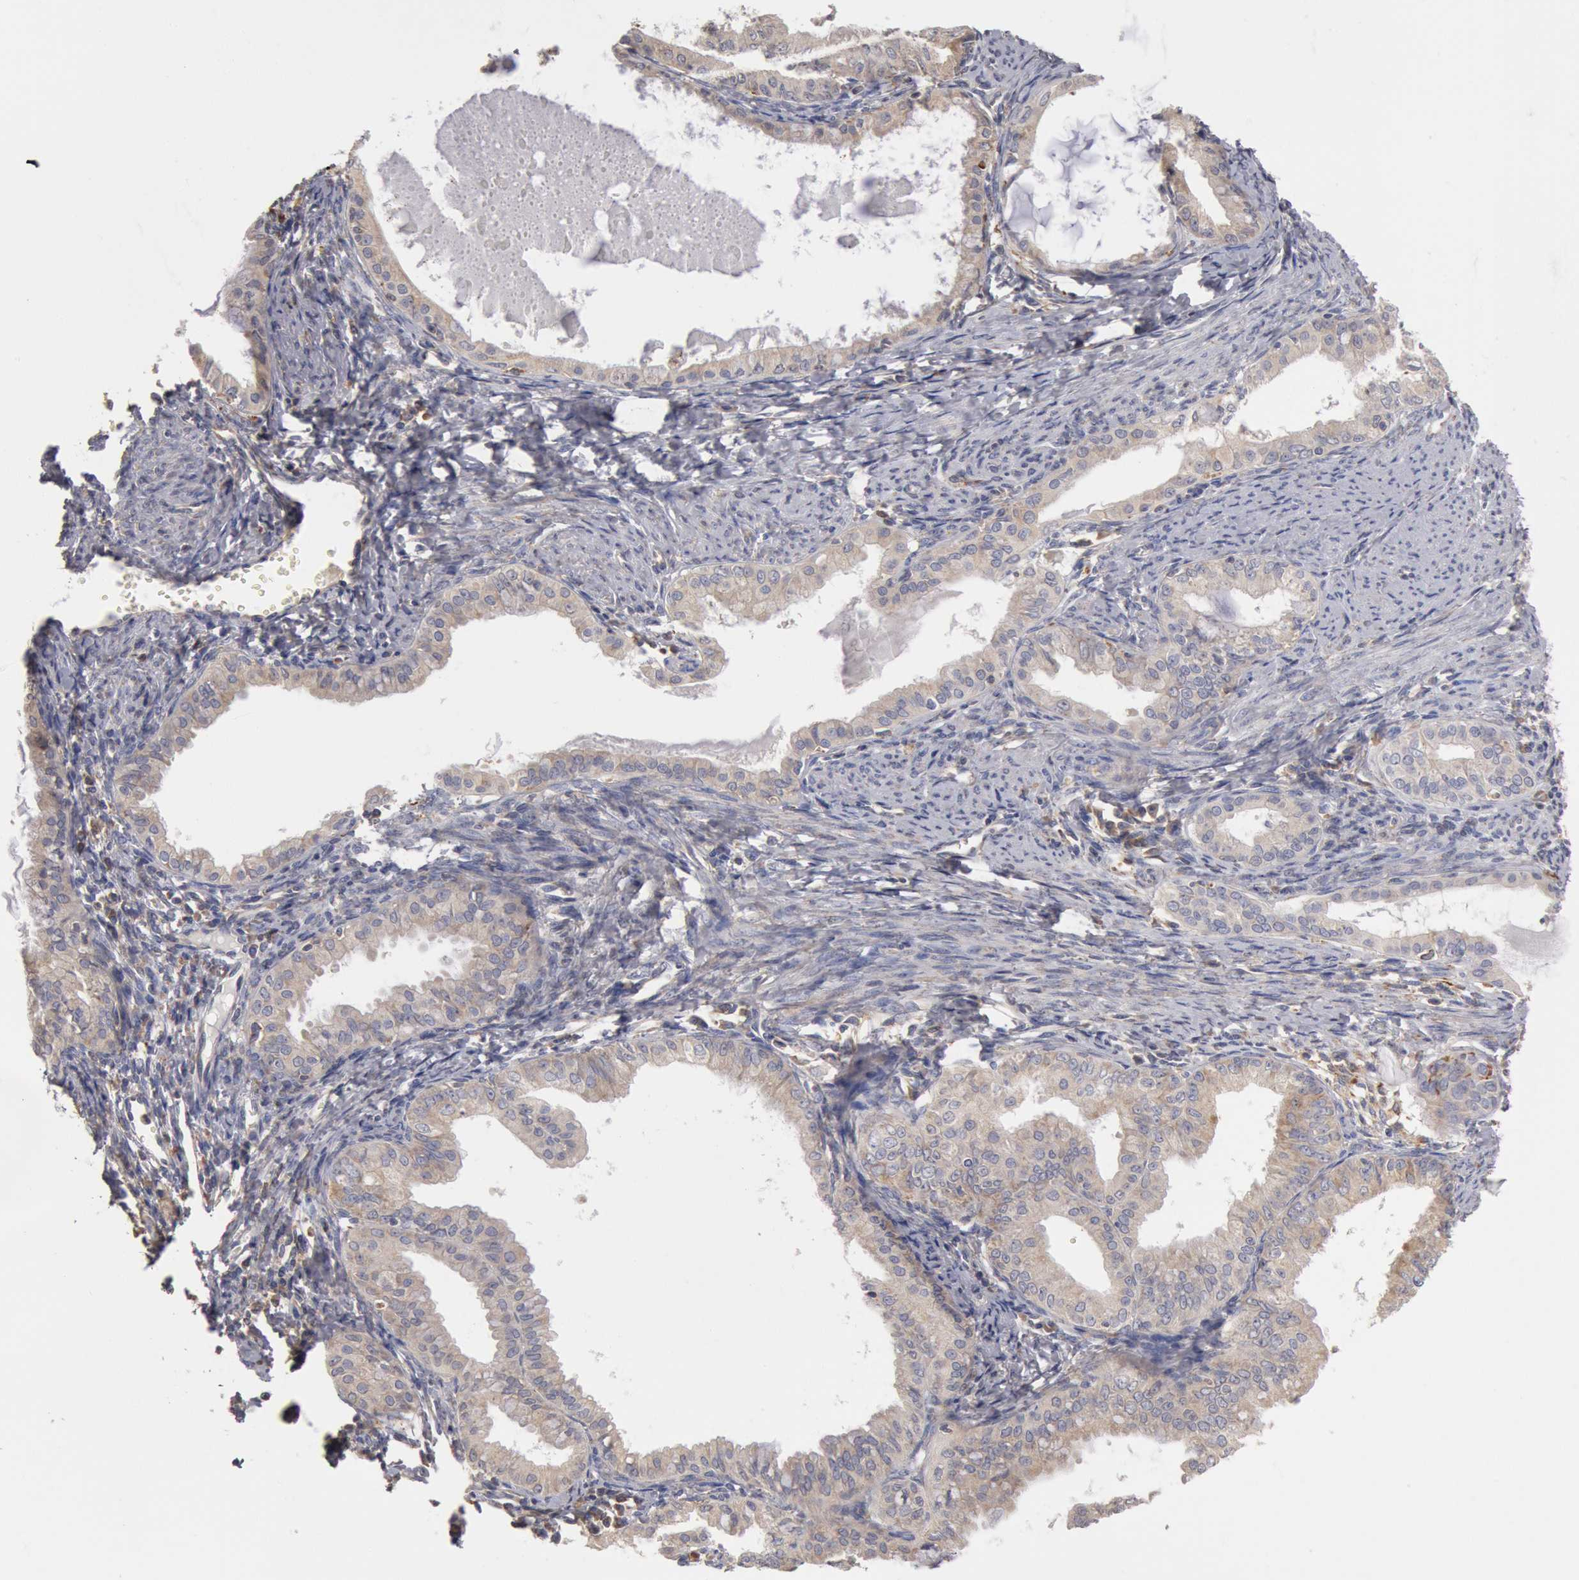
{"staining": {"intensity": "negative", "quantity": "none", "location": "none"}, "tissue": "endometrial cancer", "cell_type": "Tumor cells", "image_type": "cancer", "snomed": [{"axis": "morphology", "description": "Adenocarcinoma, NOS"}, {"axis": "topography", "description": "Endometrium"}], "caption": "Immunohistochemical staining of human endometrial cancer (adenocarcinoma) exhibits no significant staining in tumor cells.", "gene": "OSBPL8", "patient": {"sex": "female", "age": 76}}